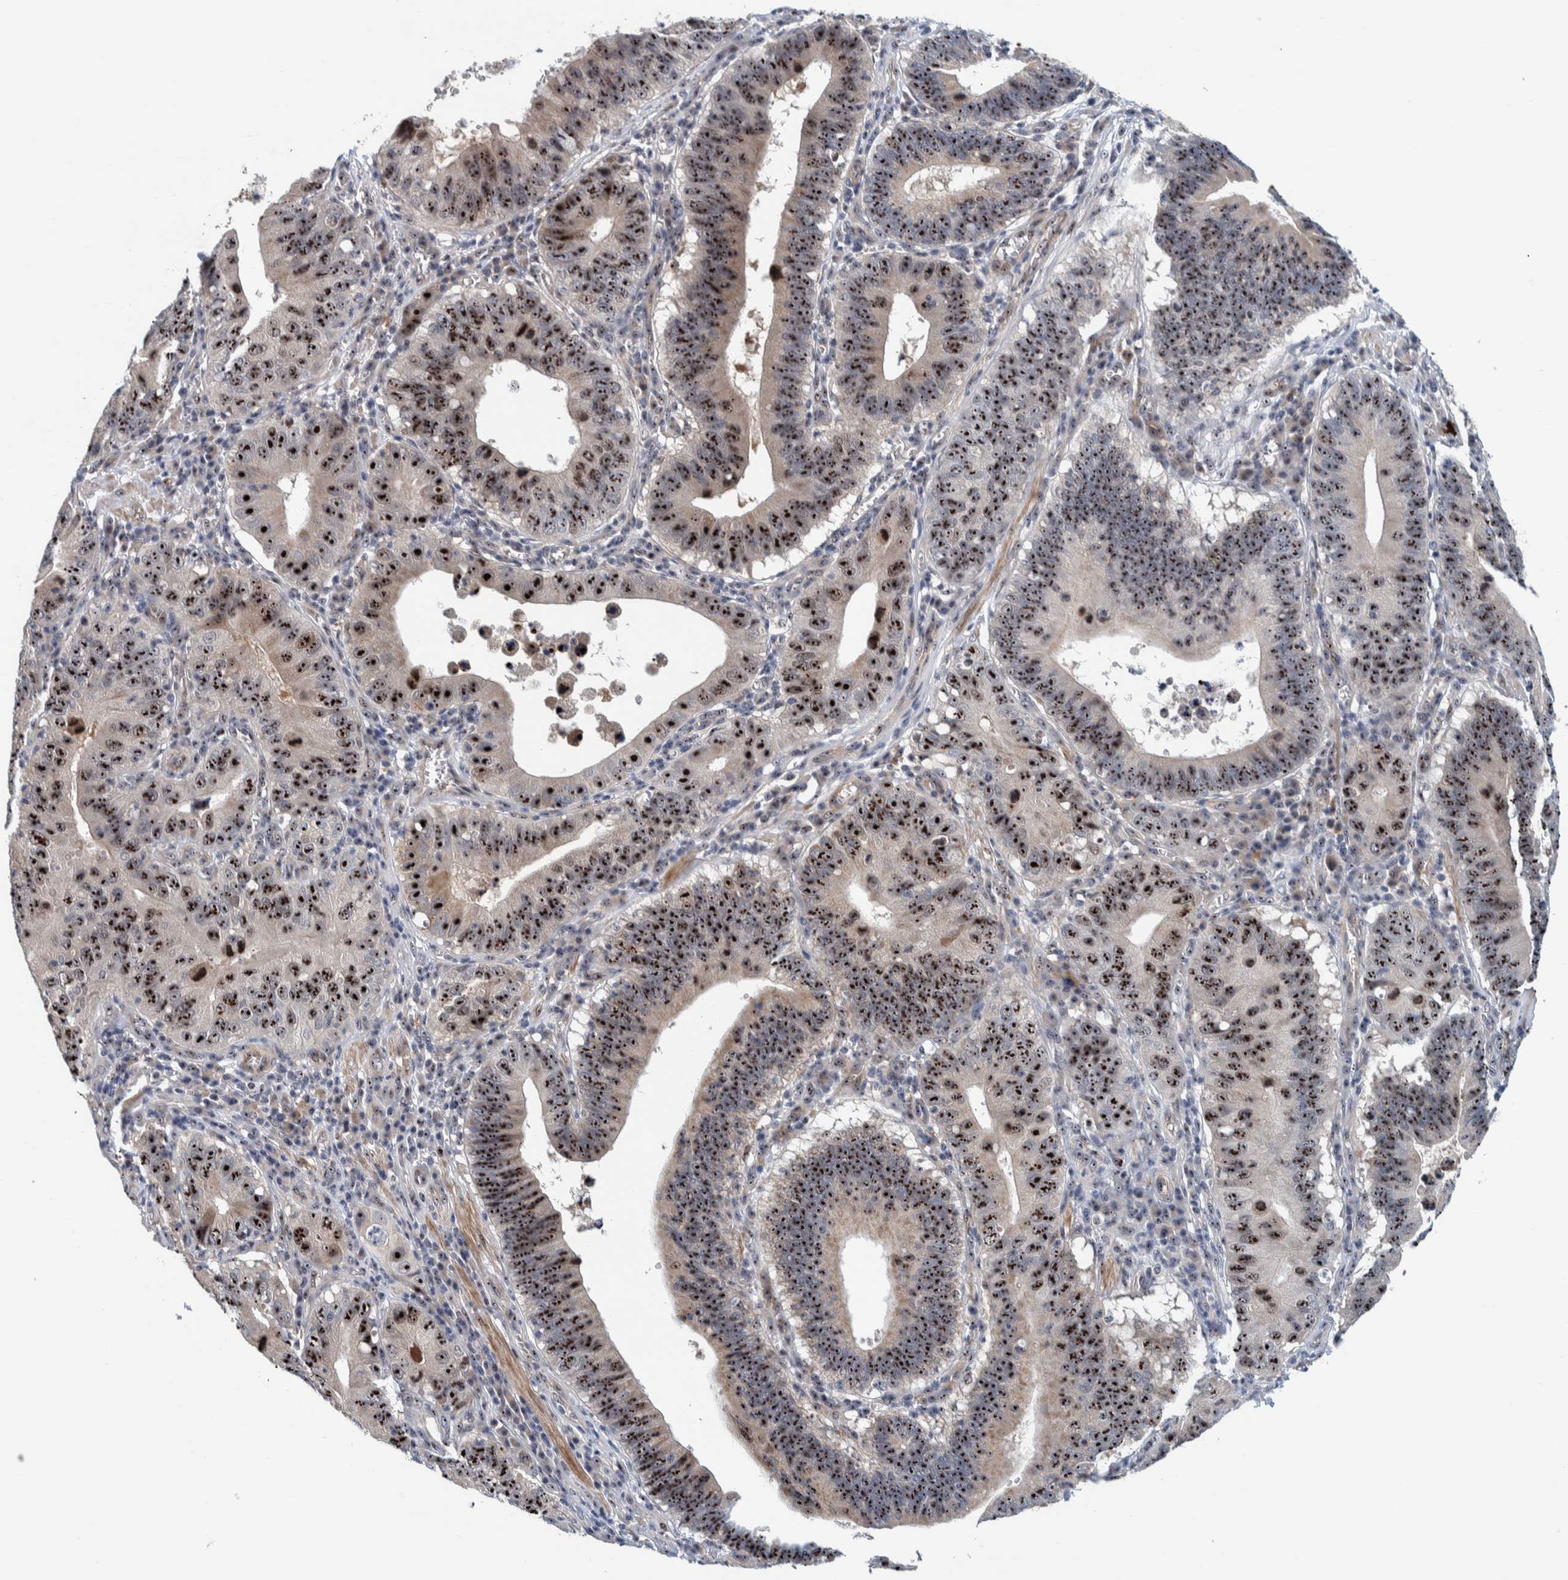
{"staining": {"intensity": "strong", "quantity": ">75%", "location": "nuclear"}, "tissue": "stomach cancer", "cell_type": "Tumor cells", "image_type": "cancer", "snomed": [{"axis": "morphology", "description": "Adenocarcinoma, NOS"}, {"axis": "topography", "description": "Stomach"}, {"axis": "topography", "description": "Gastric cardia"}], "caption": "The photomicrograph shows immunohistochemical staining of stomach adenocarcinoma. There is strong nuclear positivity is identified in approximately >75% of tumor cells.", "gene": "NOL11", "patient": {"sex": "male", "age": 59}}